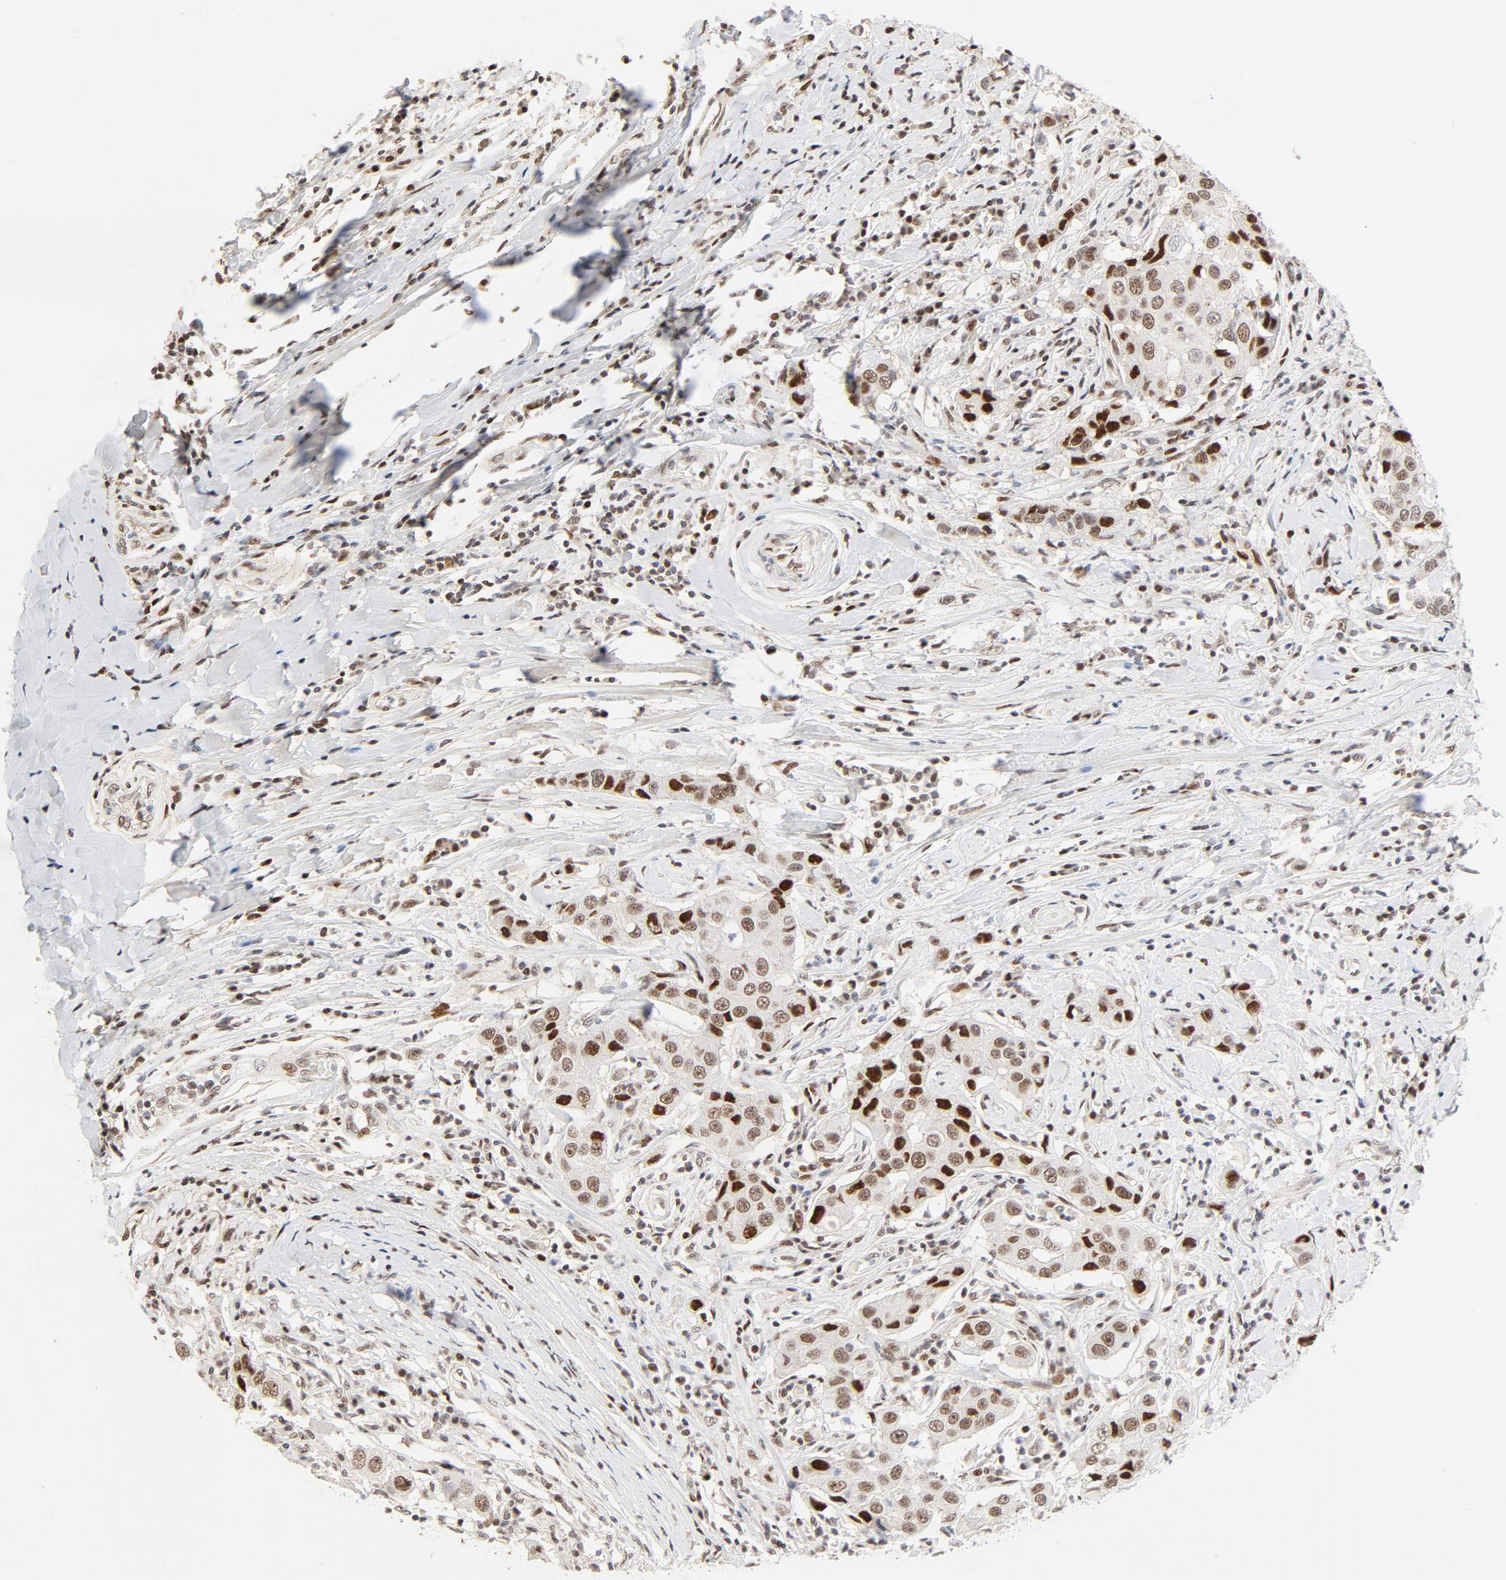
{"staining": {"intensity": "strong", "quantity": ">75%", "location": "nuclear"}, "tissue": "breast cancer", "cell_type": "Tumor cells", "image_type": "cancer", "snomed": [{"axis": "morphology", "description": "Duct carcinoma"}, {"axis": "topography", "description": "Breast"}], "caption": "Breast cancer was stained to show a protein in brown. There is high levels of strong nuclear staining in about >75% of tumor cells. (Stains: DAB in brown, nuclei in blue, Microscopy: brightfield microscopy at high magnification).", "gene": "GTF2I", "patient": {"sex": "female", "age": 27}}